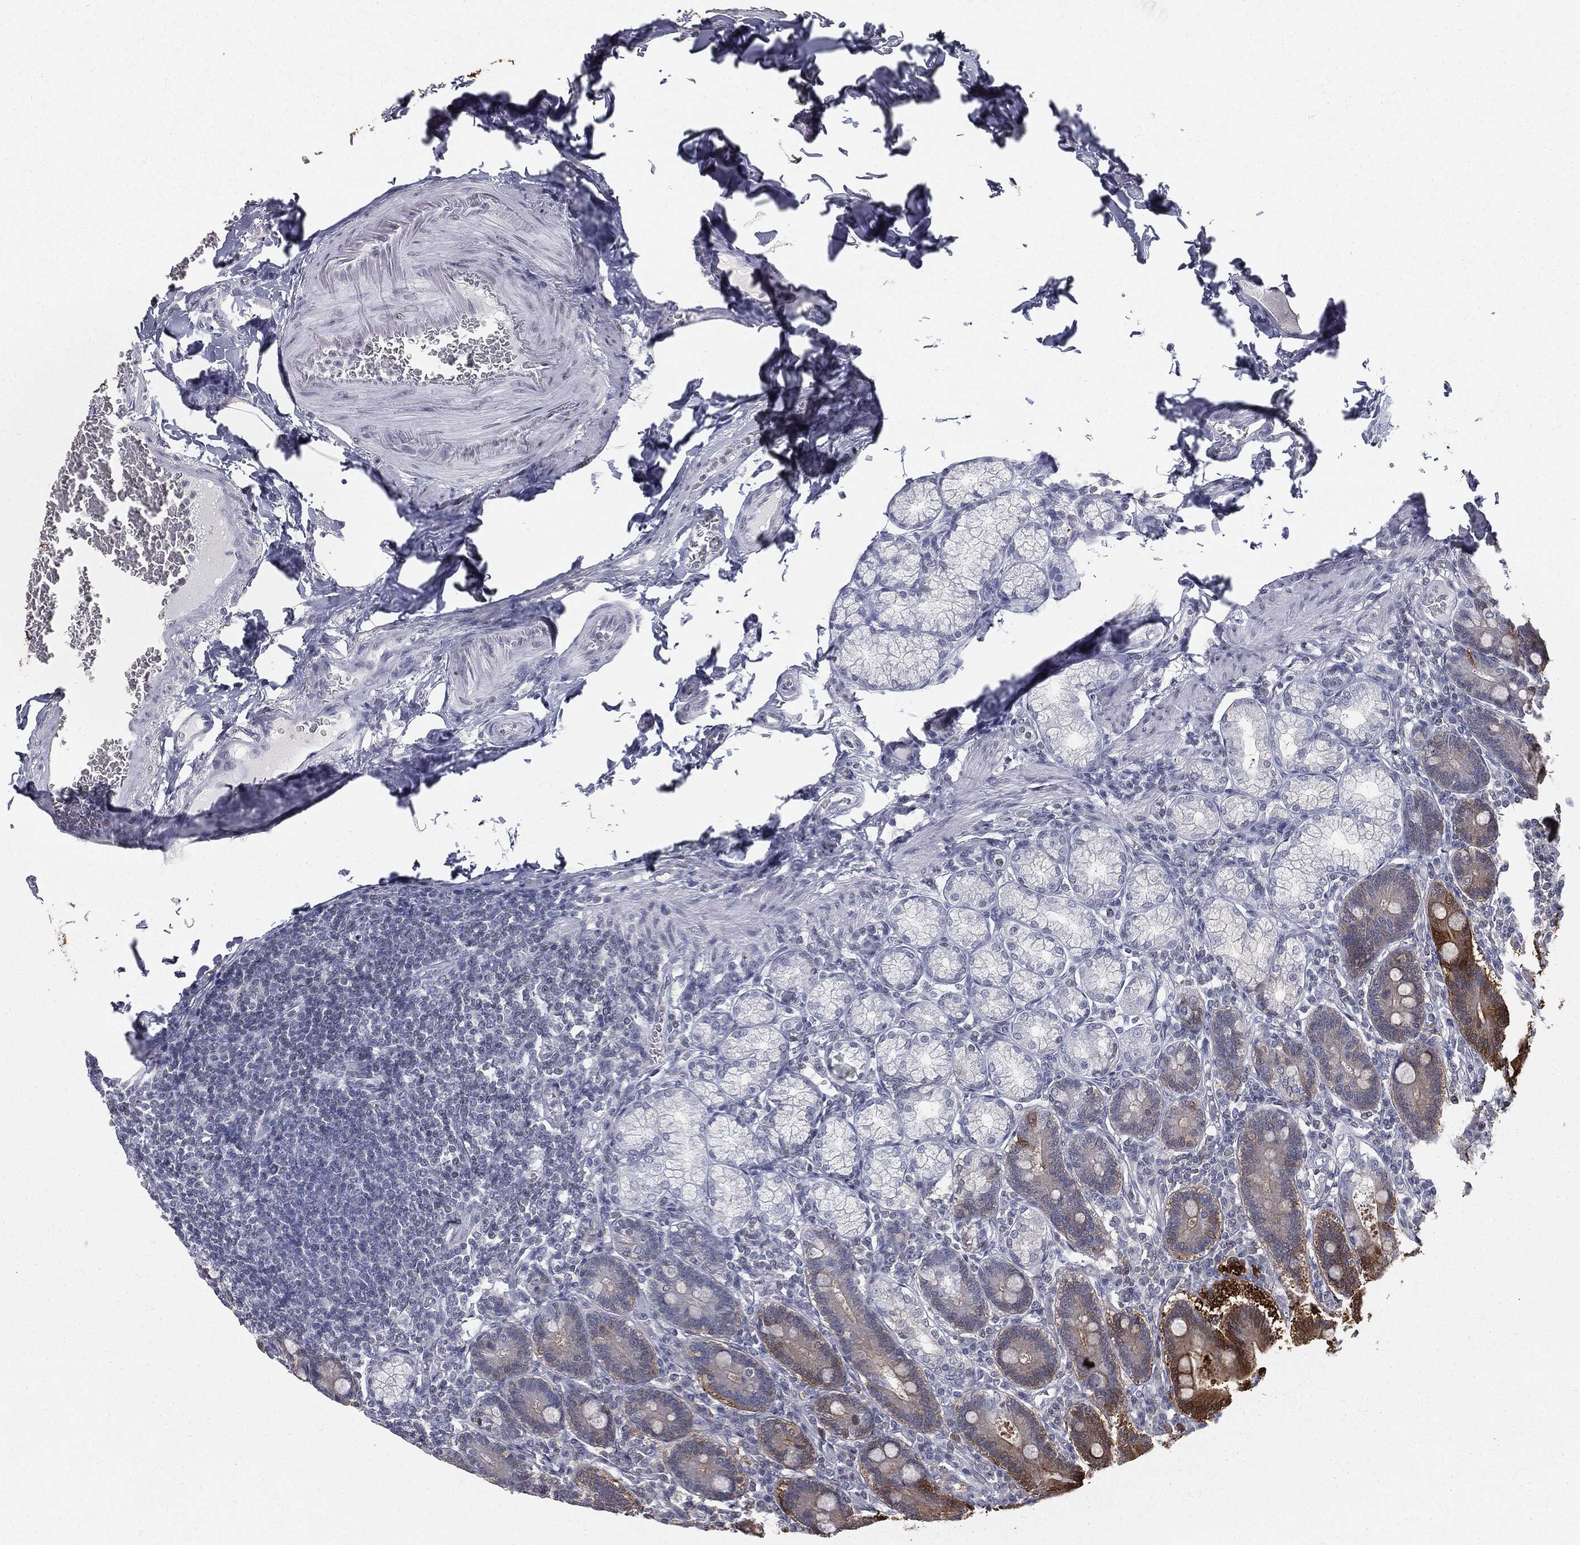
{"staining": {"intensity": "strong", "quantity": "25%-75%", "location": "cytoplasmic/membranous,nuclear"}, "tissue": "duodenum", "cell_type": "Glandular cells", "image_type": "normal", "snomed": [{"axis": "morphology", "description": "Normal tissue, NOS"}, {"axis": "topography", "description": "Duodenum"}], "caption": "Immunohistochemical staining of unremarkable duodenum reveals strong cytoplasmic/membranous,nuclear protein expression in about 25%-75% of glandular cells.", "gene": "ALDOB", "patient": {"sex": "female", "age": 62}}